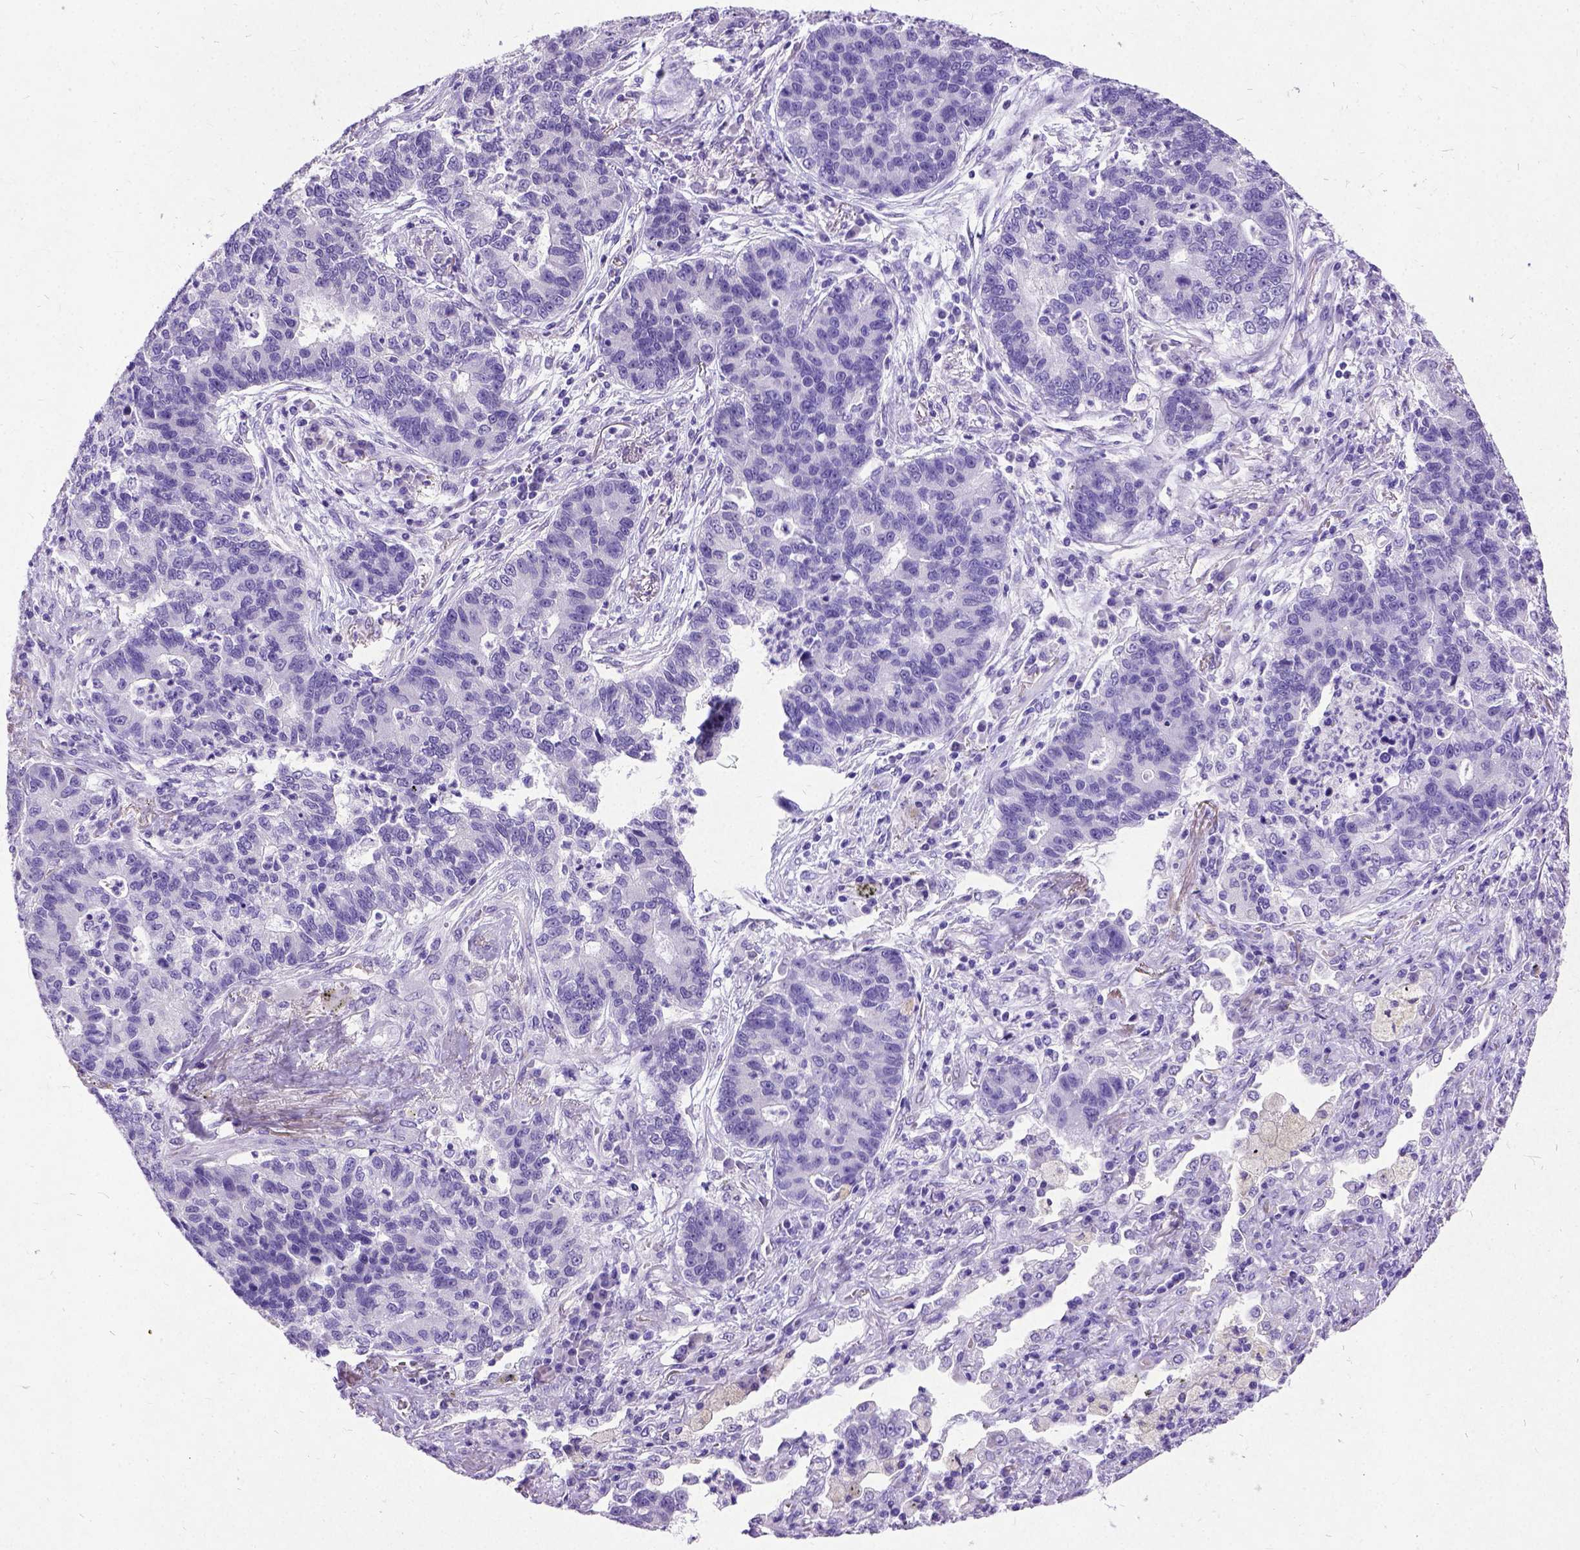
{"staining": {"intensity": "negative", "quantity": "none", "location": "none"}, "tissue": "lung cancer", "cell_type": "Tumor cells", "image_type": "cancer", "snomed": [{"axis": "morphology", "description": "Adenocarcinoma, NOS"}, {"axis": "topography", "description": "Lung"}], "caption": "This is an immunohistochemistry (IHC) photomicrograph of lung adenocarcinoma. There is no expression in tumor cells.", "gene": "NEUROD4", "patient": {"sex": "female", "age": 57}}